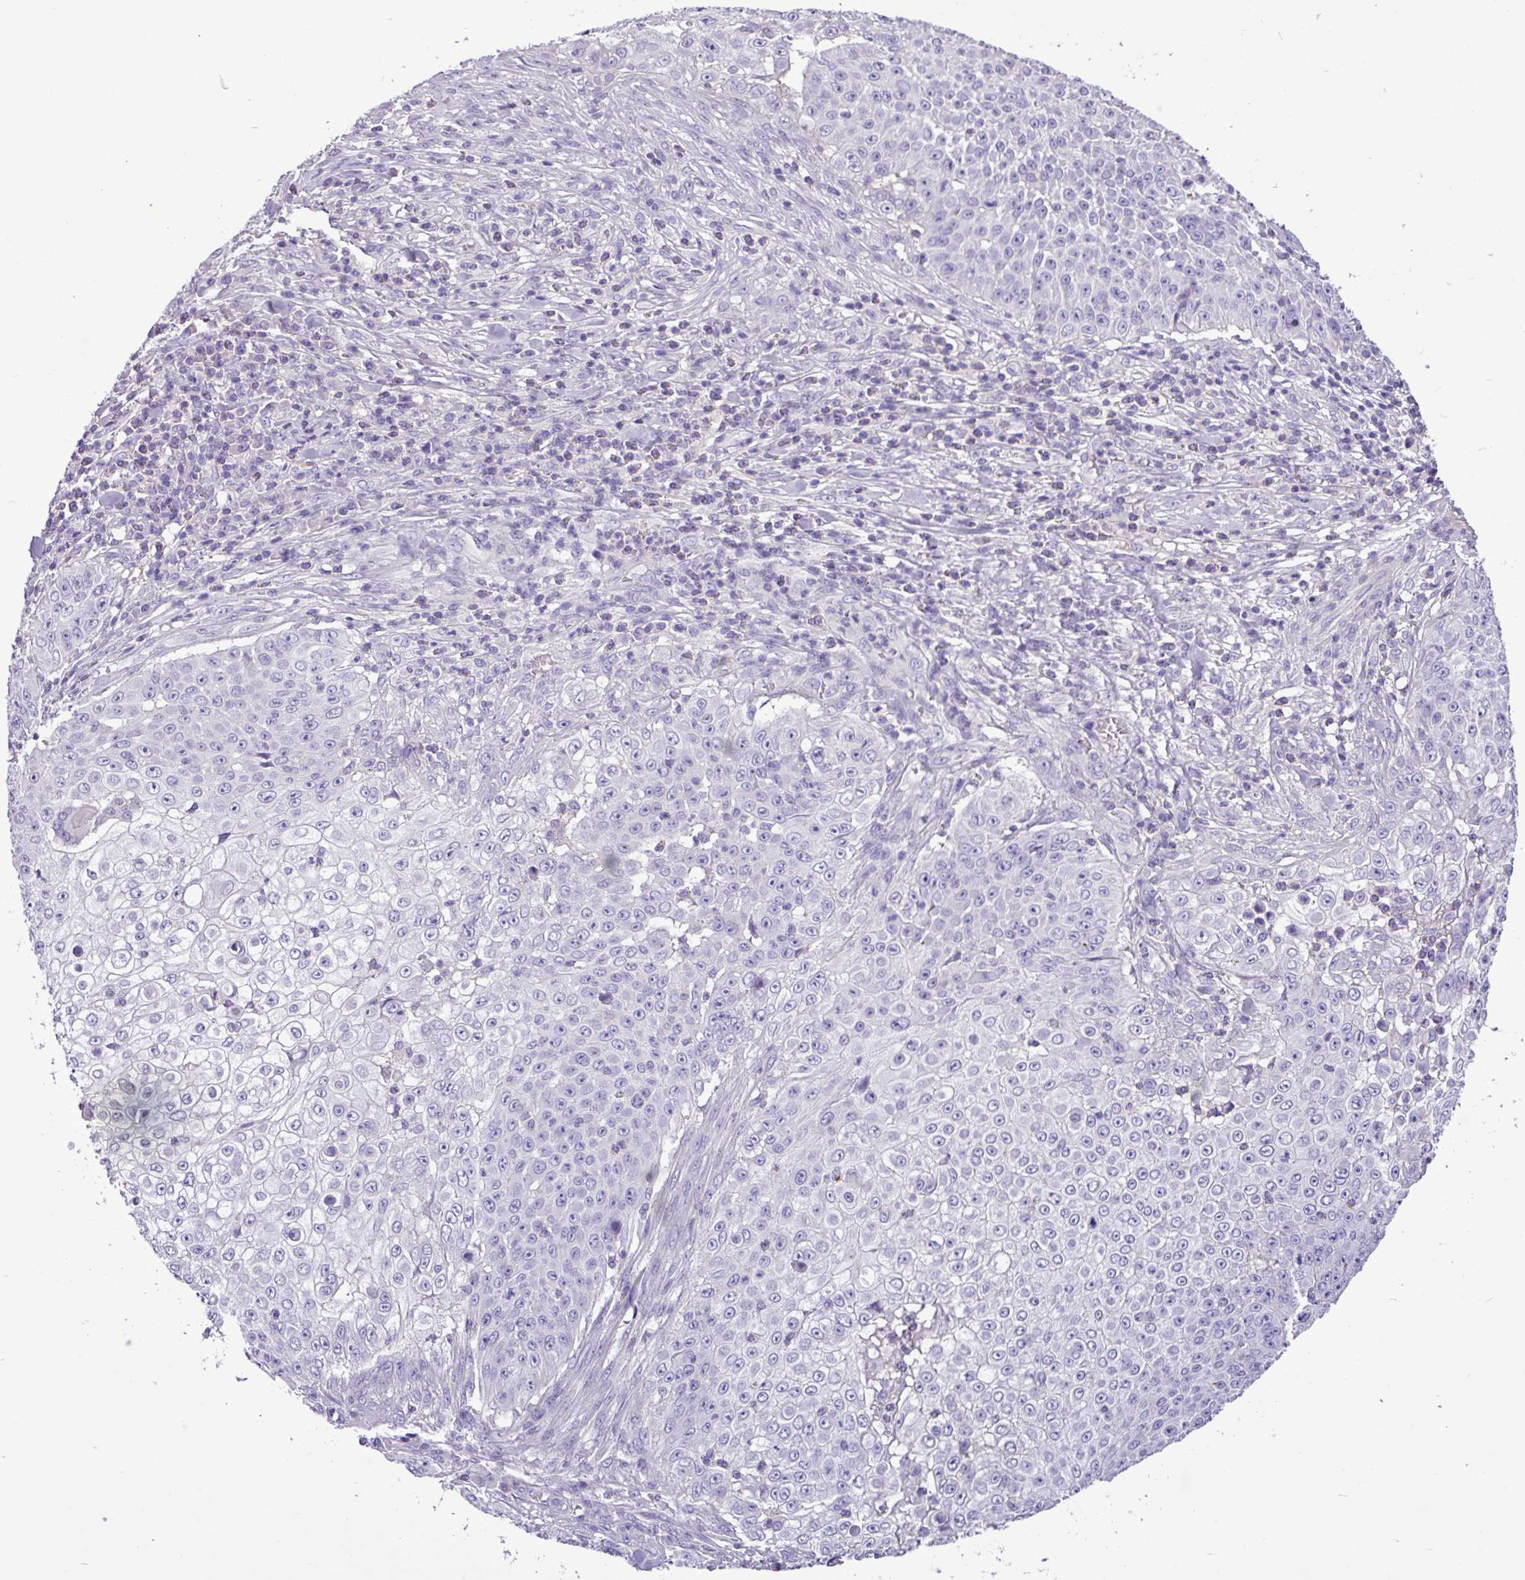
{"staining": {"intensity": "negative", "quantity": "none", "location": "none"}, "tissue": "skin cancer", "cell_type": "Tumor cells", "image_type": "cancer", "snomed": [{"axis": "morphology", "description": "Squamous cell carcinoma, NOS"}, {"axis": "topography", "description": "Skin"}], "caption": "A micrograph of squamous cell carcinoma (skin) stained for a protein reveals no brown staining in tumor cells.", "gene": "ZNF334", "patient": {"sex": "male", "age": 24}}